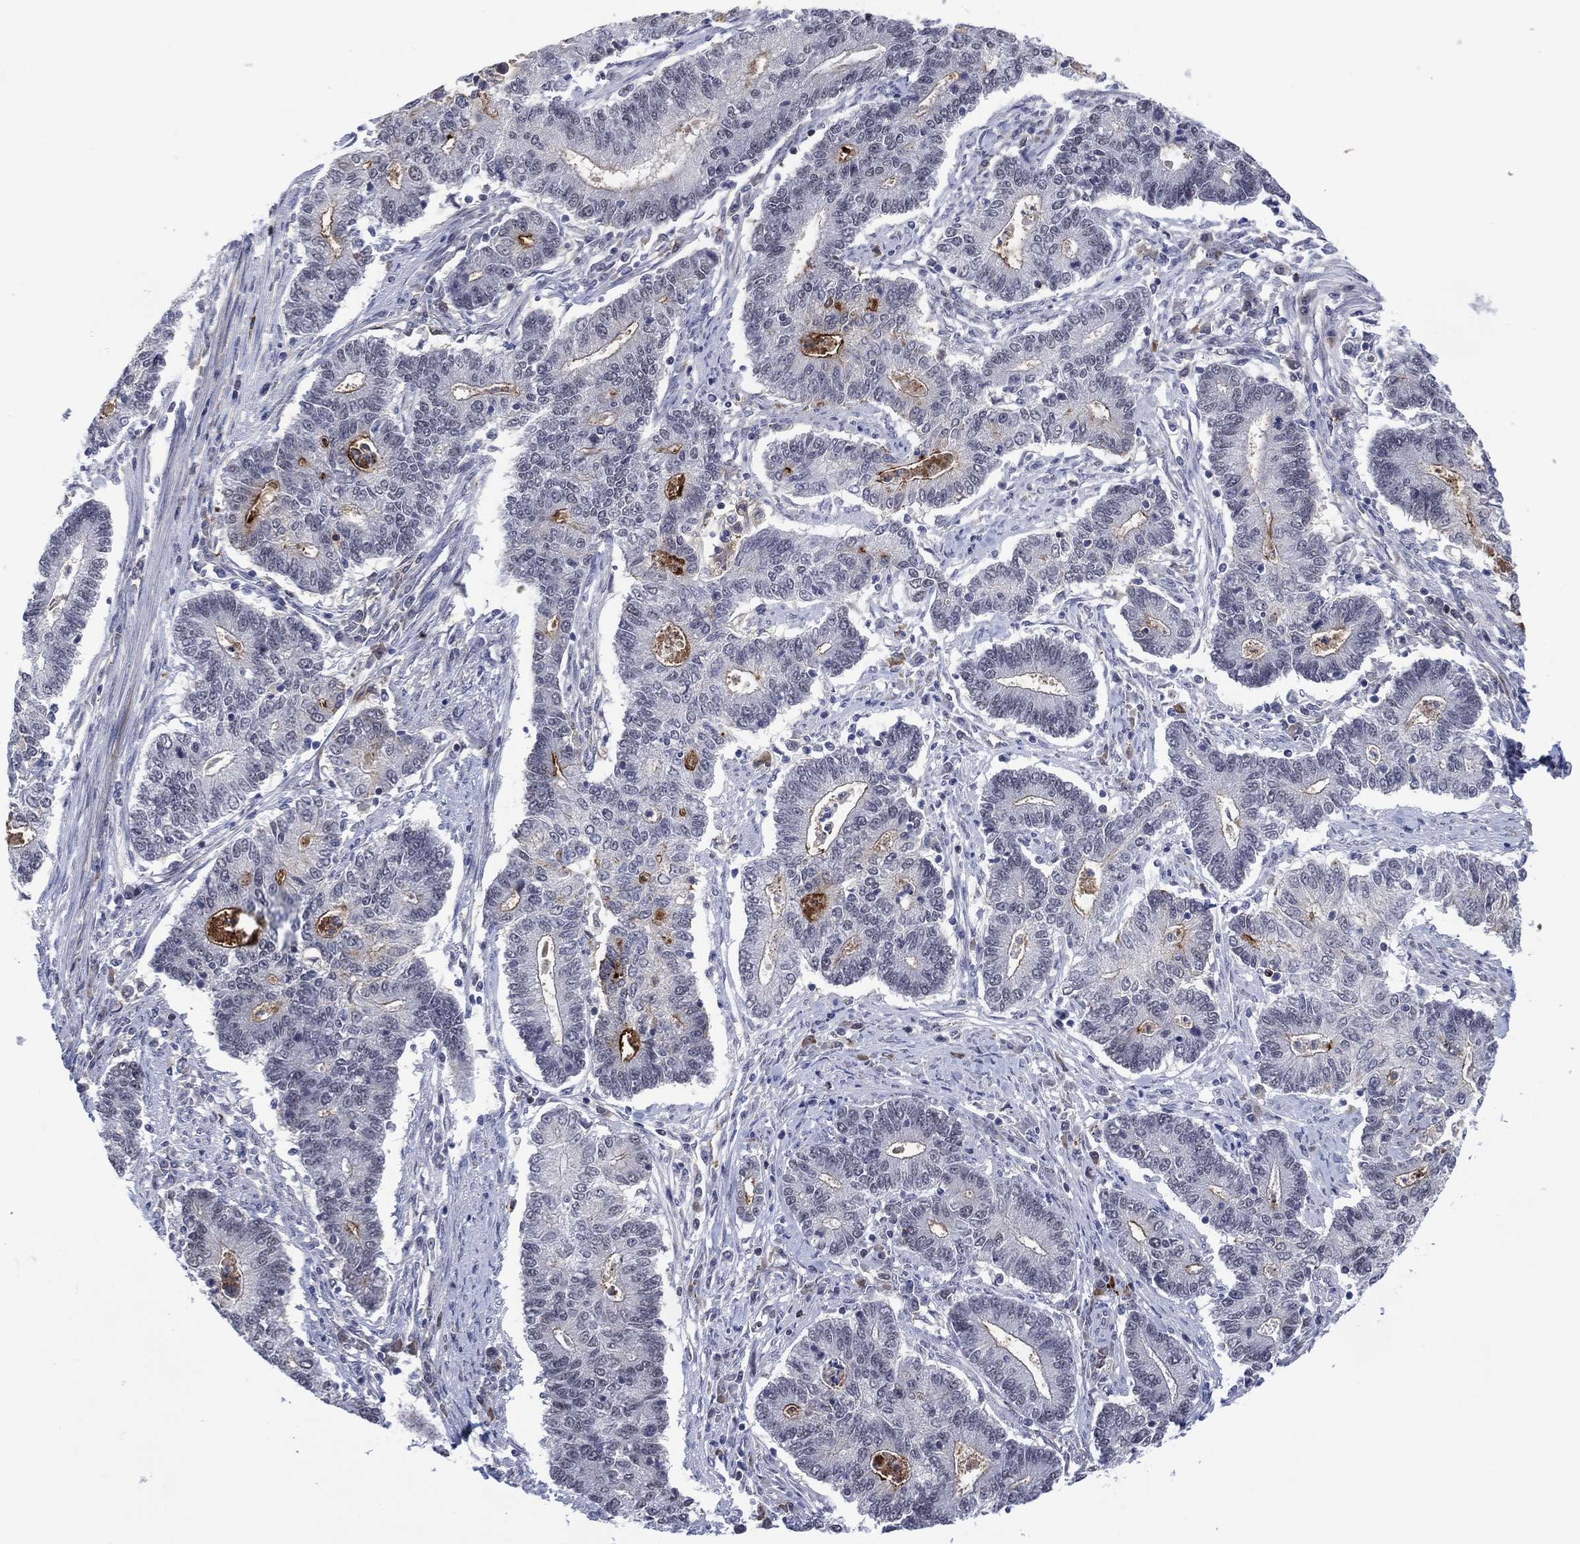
{"staining": {"intensity": "moderate", "quantity": "<25%", "location": "cytoplasmic/membranous"}, "tissue": "endometrial cancer", "cell_type": "Tumor cells", "image_type": "cancer", "snomed": [{"axis": "morphology", "description": "Adenocarcinoma, NOS"}, {"axis": "topography", "description": "Uterus"}, {"axis": "topography", "description": "Endometrium"}], "caption": "Human endometrial cancer (adenocarcinoma) stained with a brown dye exhibits moderate cytoplasmic/membranous positive expression in about <25% of tumor cells.", "gene": "DPP4", "patient": {"sex": "female", "age": 54}}